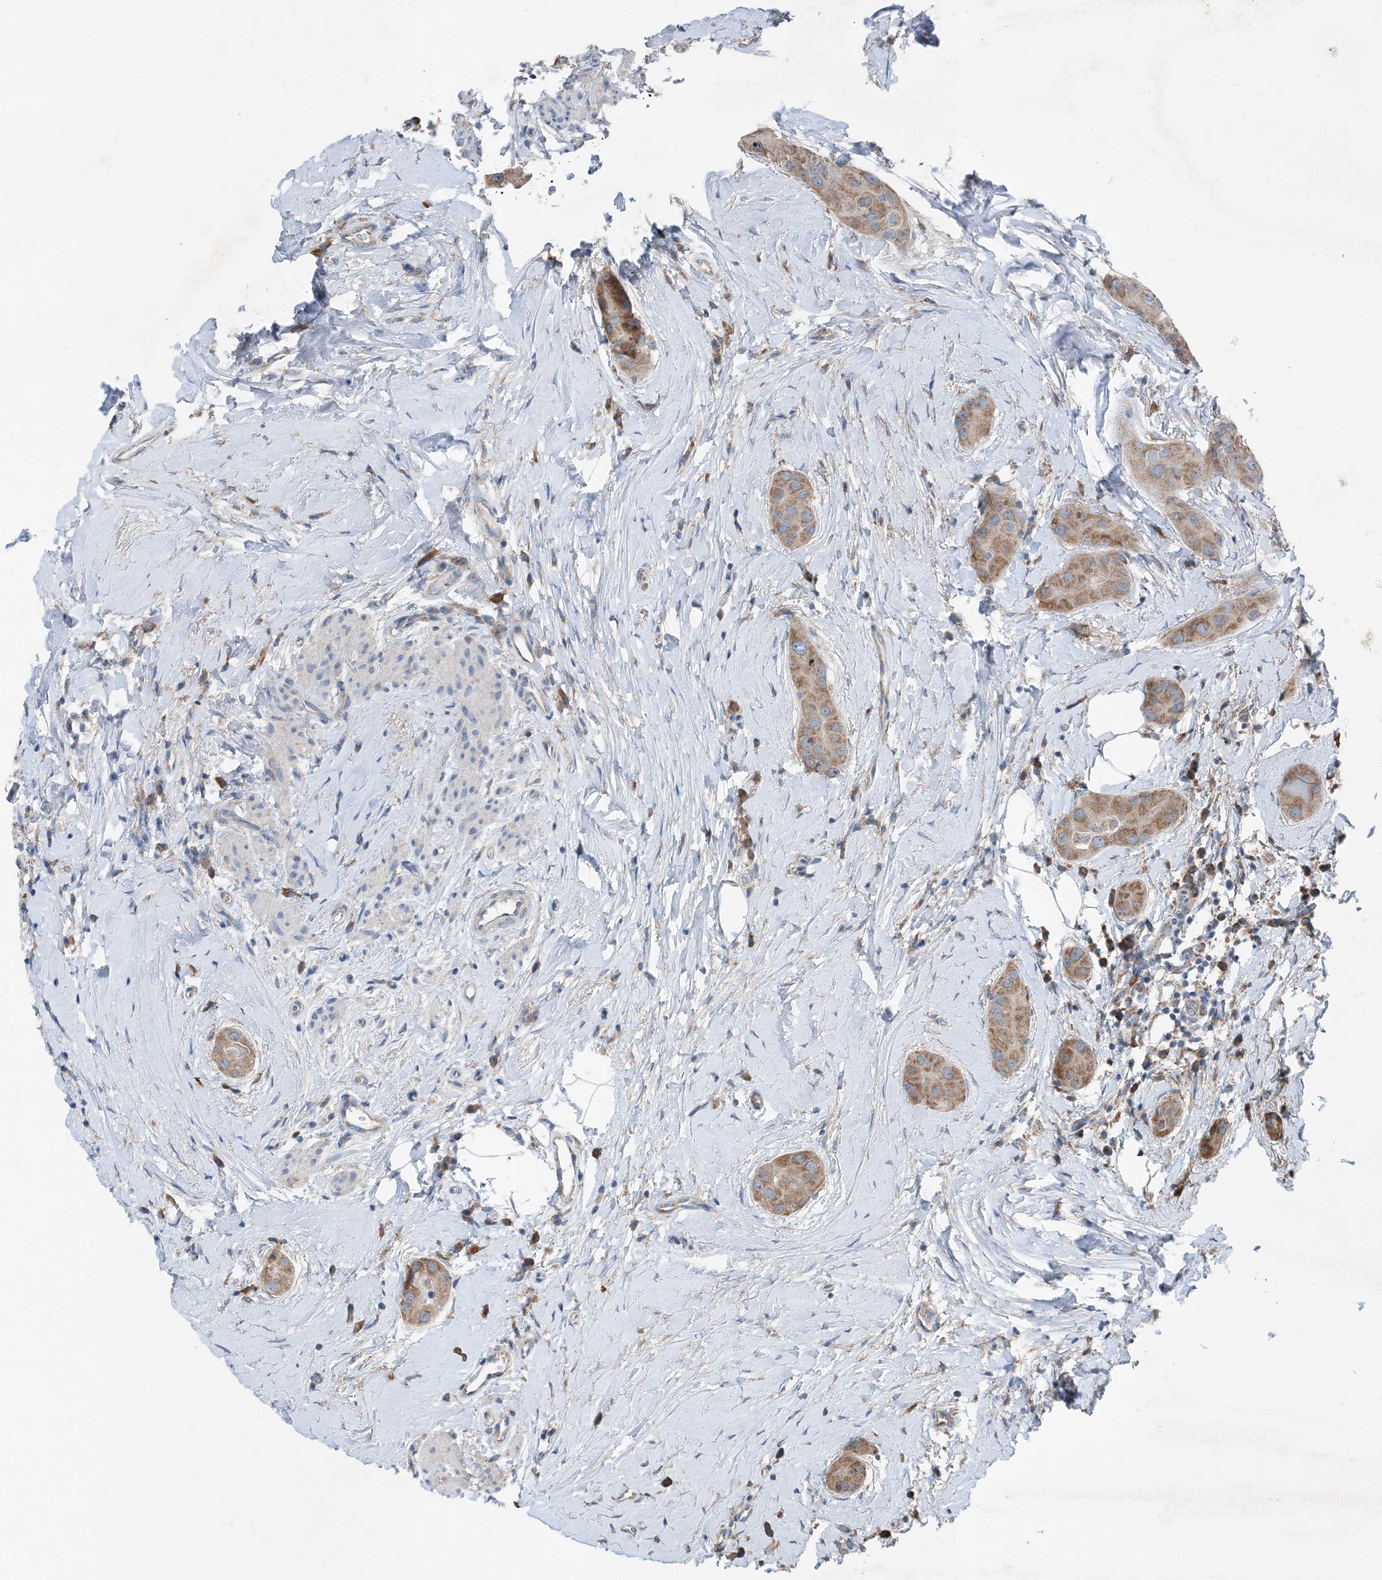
{"staining": {"intensity": "moderate", "quantity": ">75%", "location": "cytoplasmic/membranous"}, "tissue": "thyroid cancer", "cell_type": "Tumor cells", "image_type": "cancer", "snomed": [{"axis": "morphology", "description": "Papillary adenocarcinoma, NOS"}, {"axis": "topography", "description": "Thyroid gland"}], "caption": "Brown immunohistochemical staining in human thyroid cancer (papillary adenocarcinoma) reveals moderate cytoplasmic/membranous staining in approximately >75% of tumor cells. (DAB (3,3'-diaminobenzidine) = brown stain, brightfield microscopy at high magnification).", "gene": "DHX30", "patient": {"sex": "male", "age": 33}}